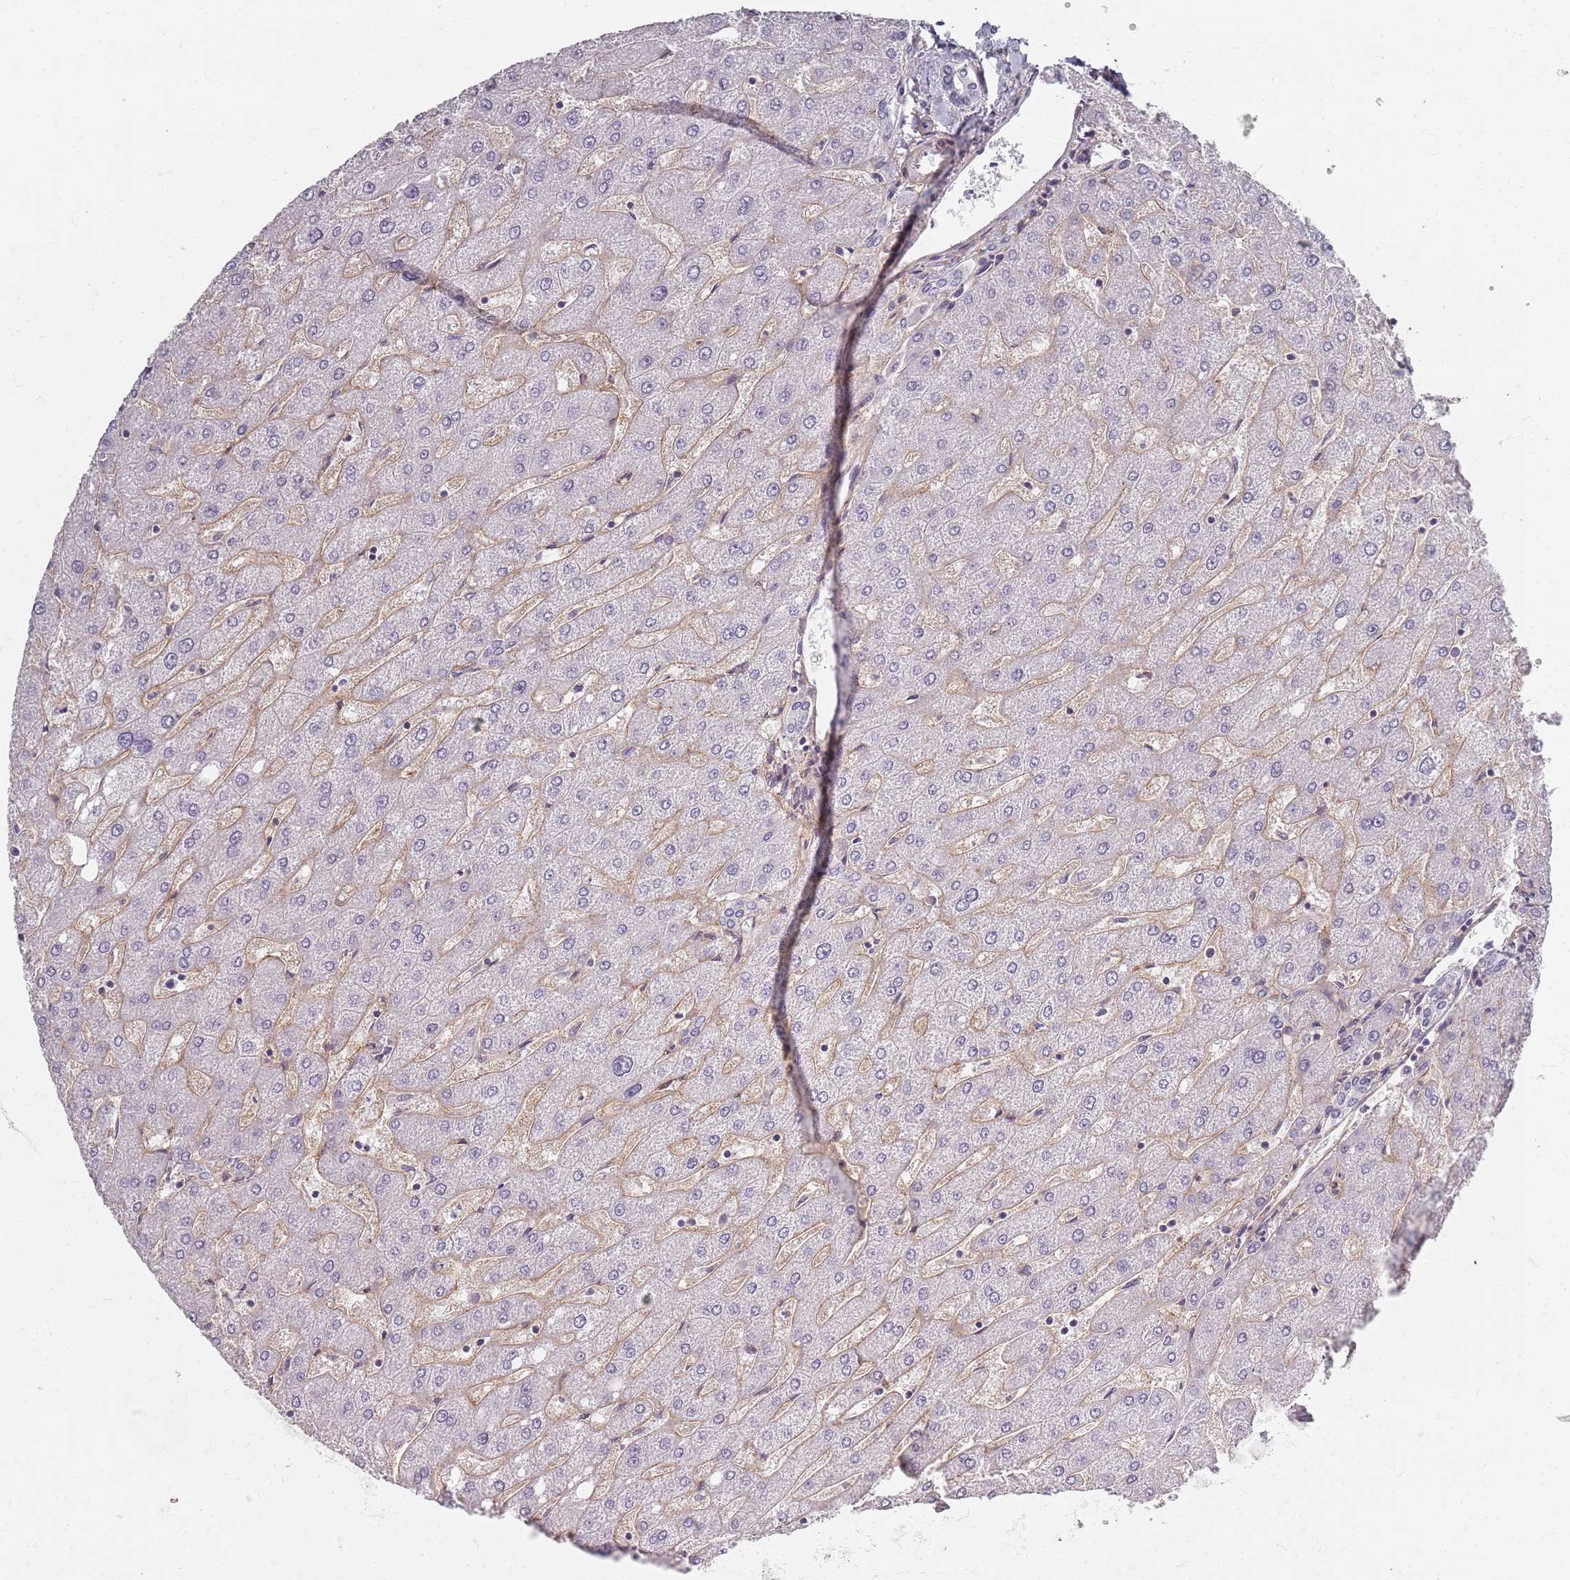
{"staining": {"intensity": "negative", "quantity": "none", "location": "none"}, "tissue": "liver", "cell_type": "Cholangiocytes", "image_type": "normal", "snomed": [{"axis": "morphology", "description": "Normal tissue, NOS"}, {"axis": "topography", "description": "Liver"}], "caption": "Micrograph shows no protein expression in cholangiocytes of benign liver. Brightfield microscopy of IHC stained with DAB (3,3'-diaminobenzidine) (brown) and hematoxylin (blue), captured at high magnification.", "gene": "SYNGR3", "patient": {"sex": "male", "age": 67}}